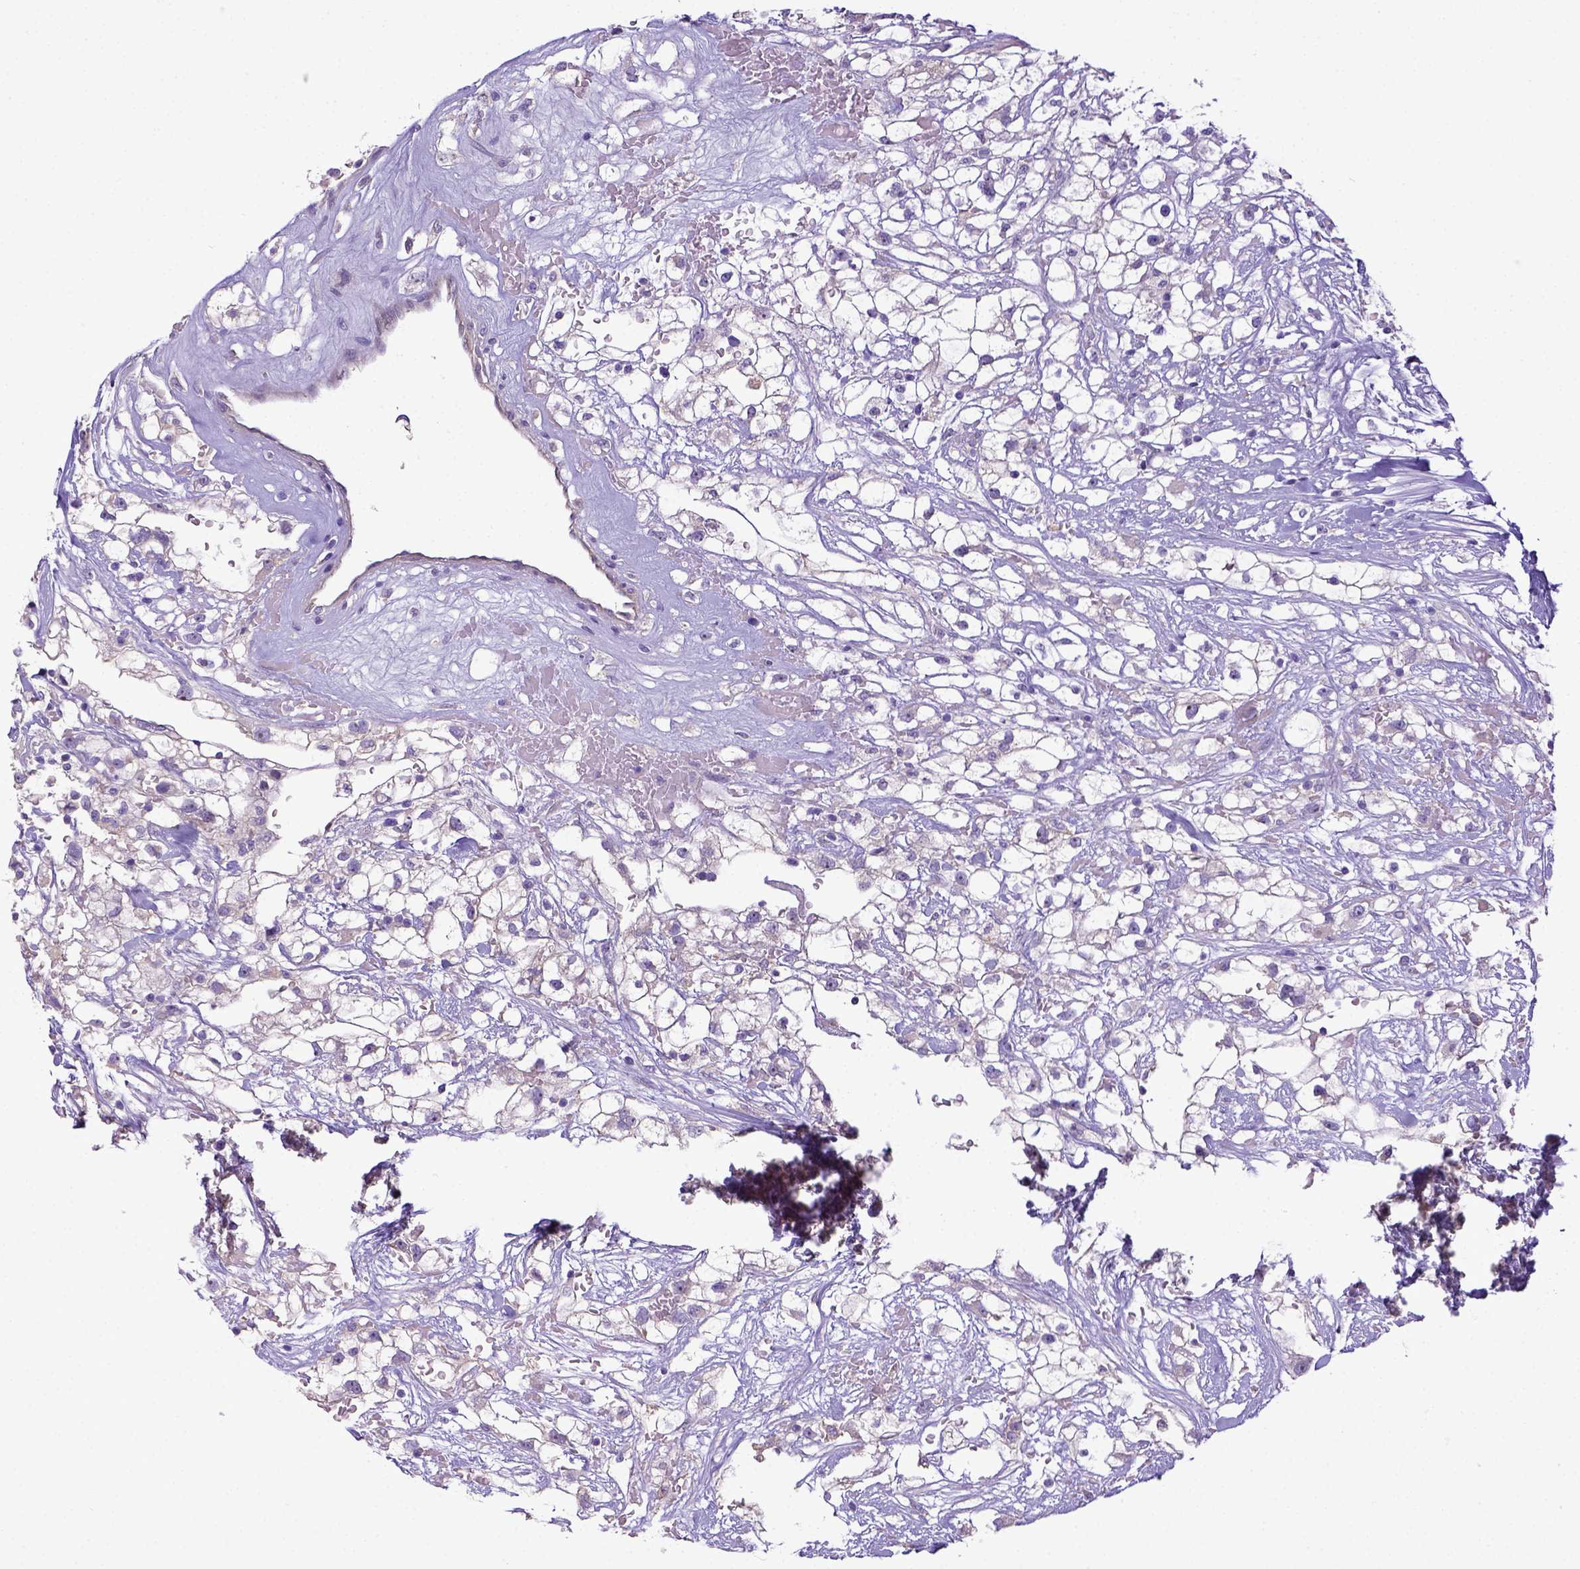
{"staining": {"intensity": "negative", "quantity": "none", "location": "none"}, "tissue": "renal cancer", "cell_type": "Tumor cells", "image_type": "cancer", "snomed": [{"axis": "morphology", "description": "Adenocarcinoma, NOS"}, {"axis": "topography", "description": "Kidney"}], "caption": "Immunohistochemistry (IHC) photomicrograph of neoplastic tissue: human adenocarcinoma (renal) stained with DAB demonstrates no significant protein staining in tumor cells. (Stains: DAB IHC with hematoxylin counter stain, Microscopy: brightfield microscopy at high magnification).", "gene": "CD40", "patient": {"sex": "male", "age": 59}}